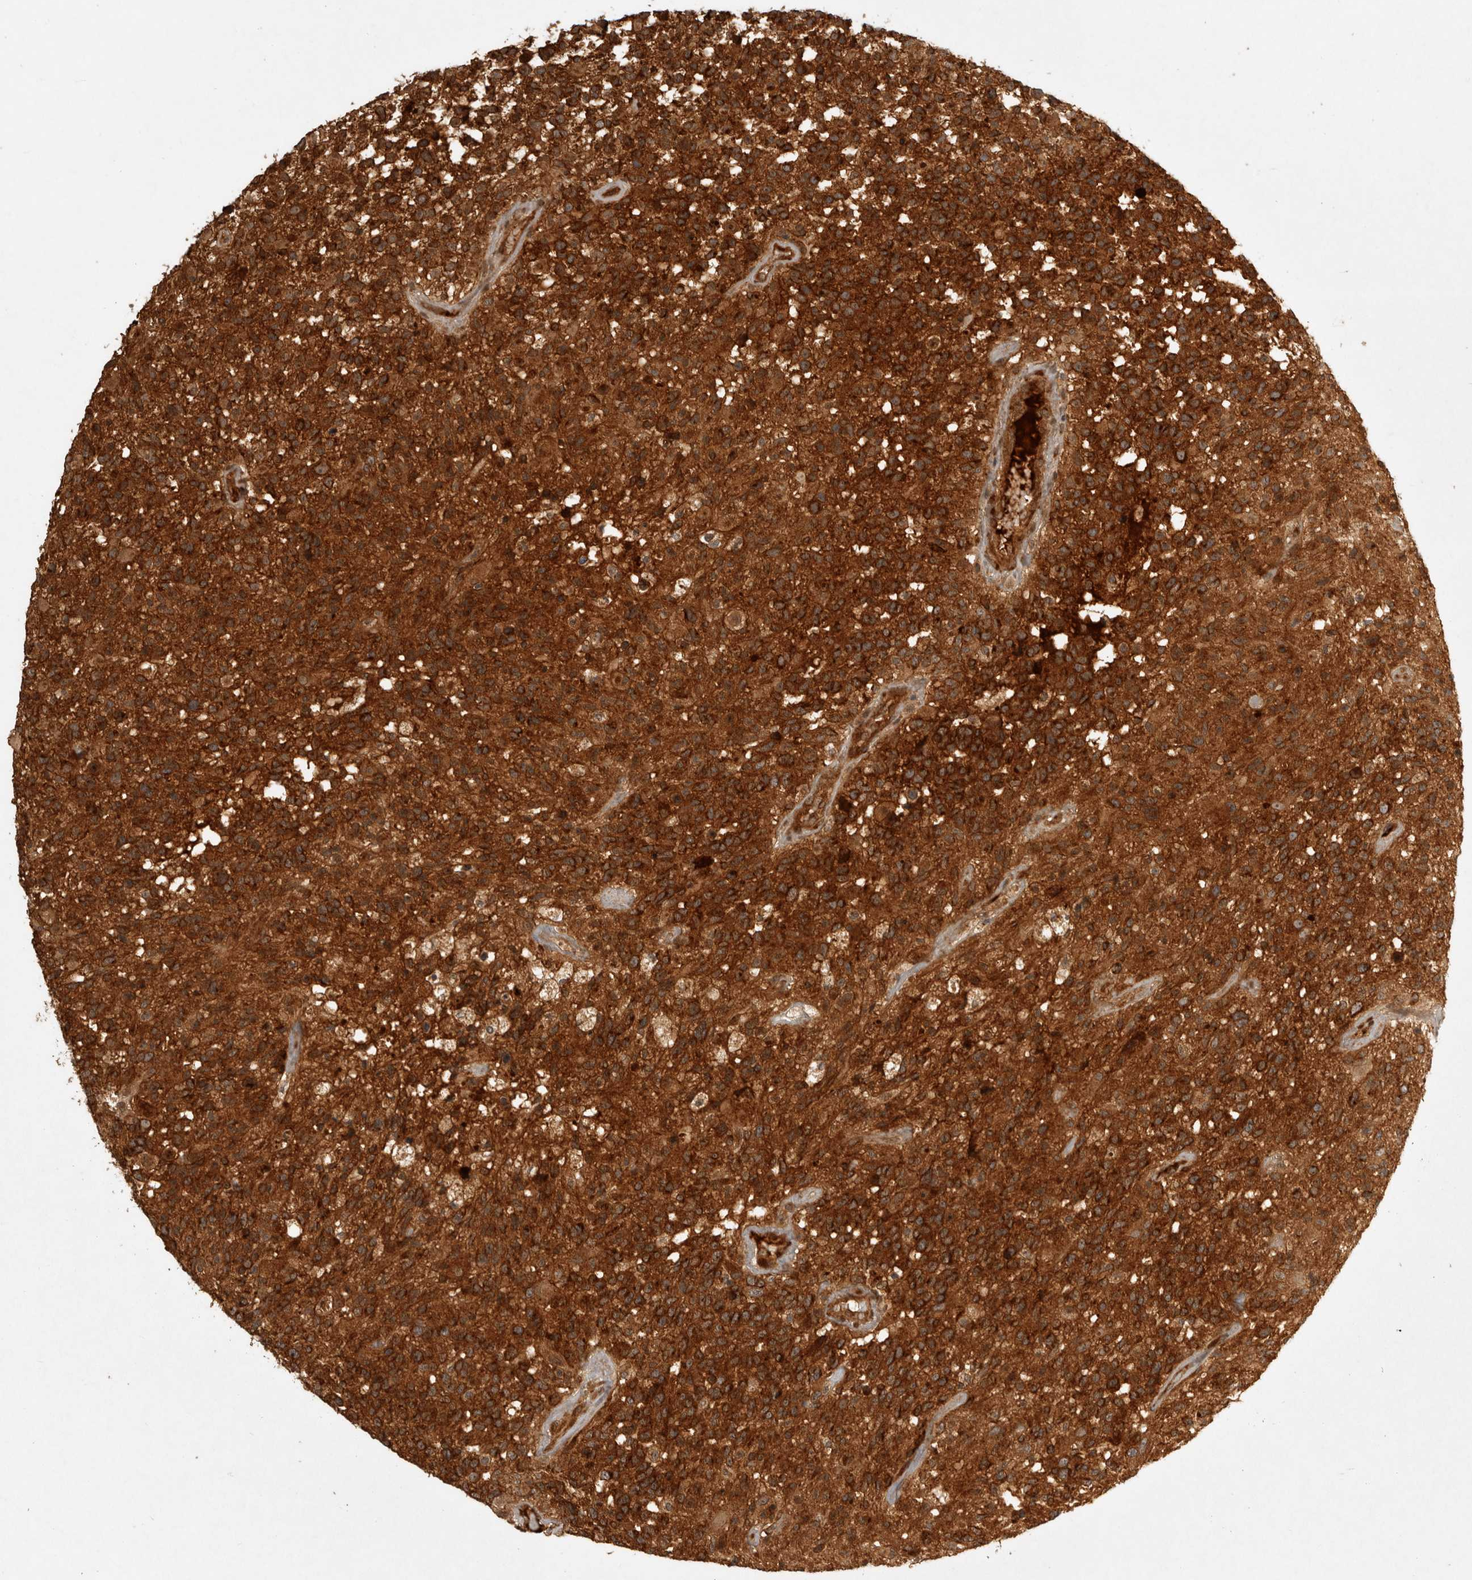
{"staining": {"intensity": "strong", "quantity": ">75%", "location": "cytoplasmic/membranous"}, "tissue": "glioma", "cell_type": "Tumor cells", "image_type": "cancer", "snomed": [{"axis": "morphology", "description": "Glioma, malignant, High grade"}, {"axis": "morphology", "description": "Glioblastoma, NOS"}, {"axis": "topography", "description": "Brain"}], "caption": "High-power microscopy captured an IHC histopathology image of malignant high-grade glioma, revealing strong cytoplasmic/membranous expression in about >75% of tumor cells.", "gene": "CAMSAP2", "patient": {"sex": "male", "age": 60}}